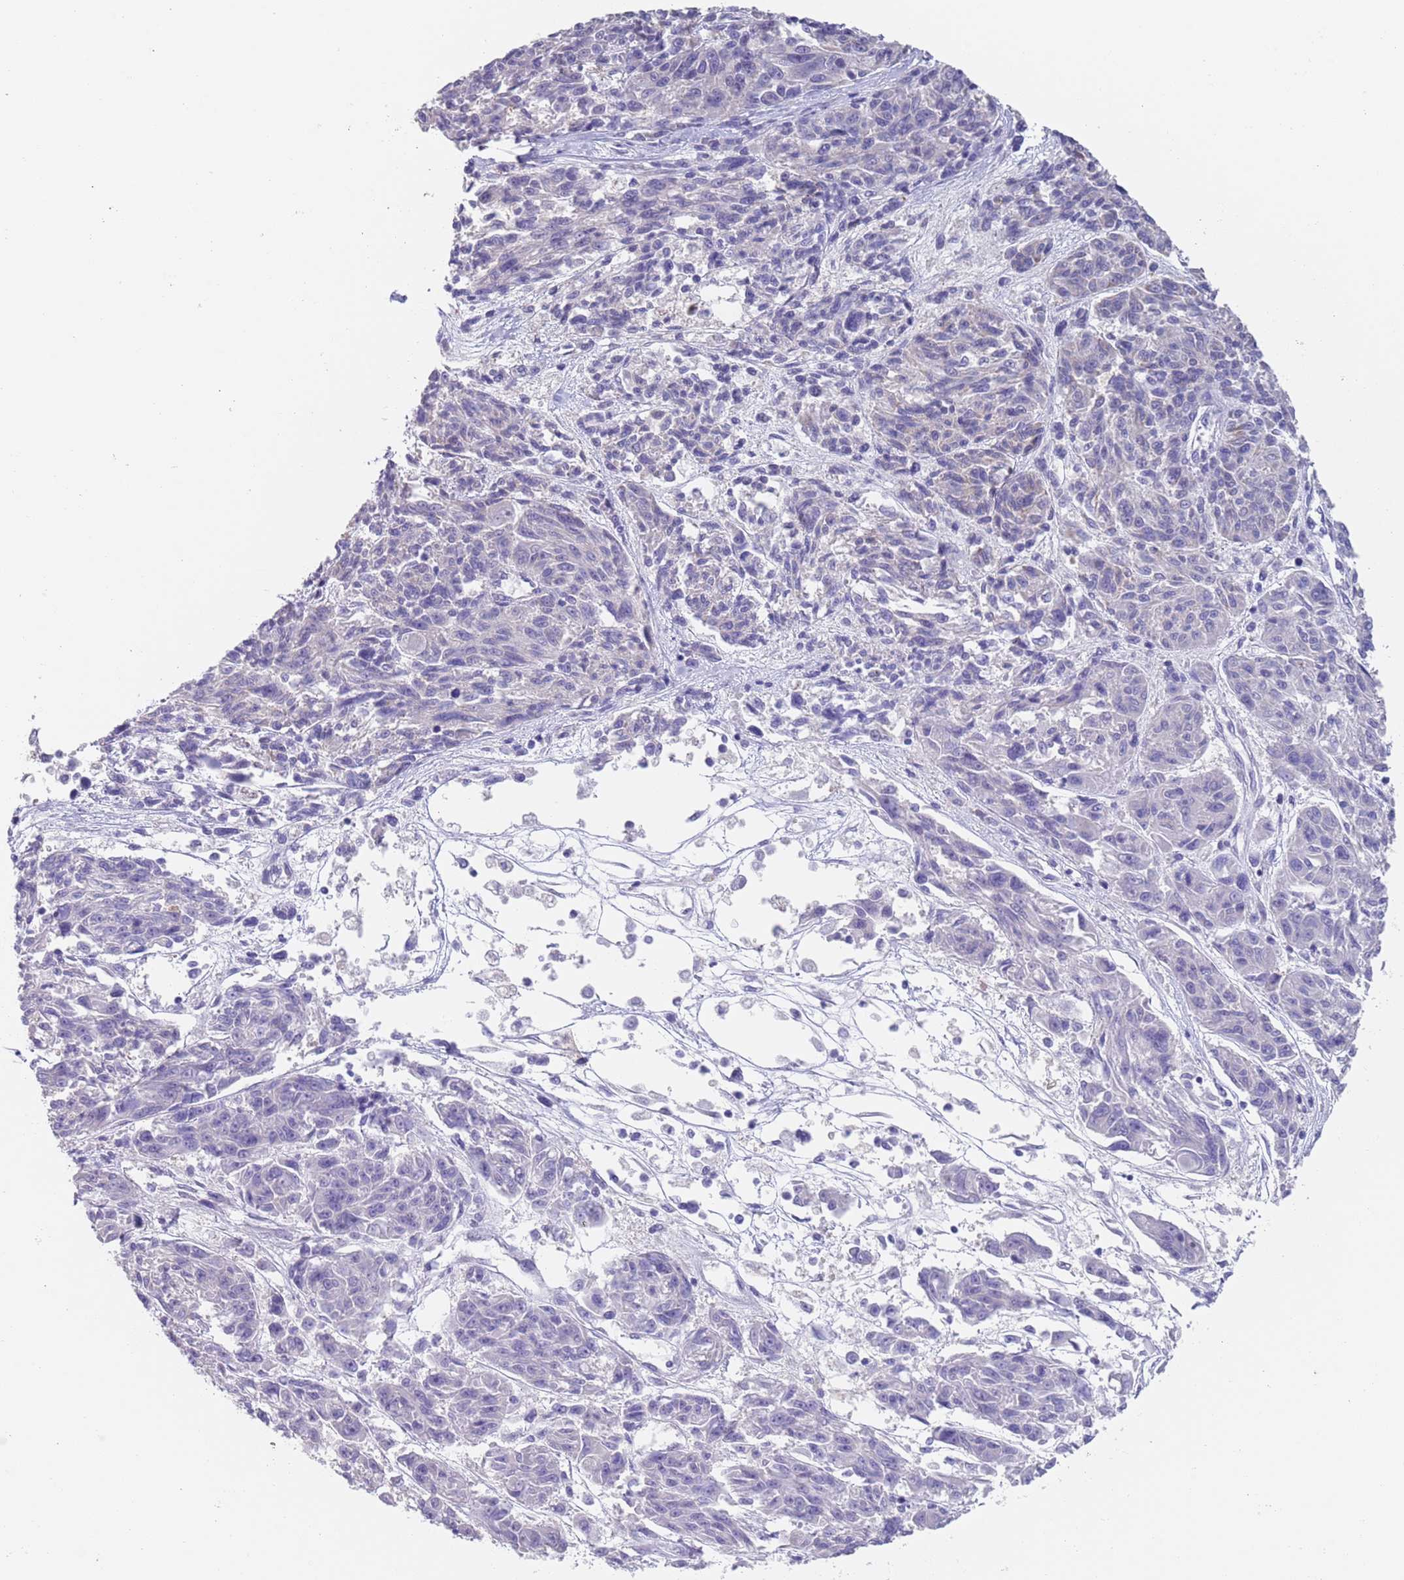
{"staining": {"intensity": "negative", "quantity": "none", "location": "none"}, "tissue": "melanoma", "cell_type": "Tumor cells", "image_type": "cancer", "snomed": [{"axis": "morphology", "description": "Malignant melanoma, NOS"}, {"axis": "topography", "description": "Skin"}], "caption": "A high-resolution histopathology image shows immunohistochemistry staining of melanoma, which shows no significant positivity in tumor cells.", "gene": "SPIRE2", "patient": {"sex": "male", "age": 53}}